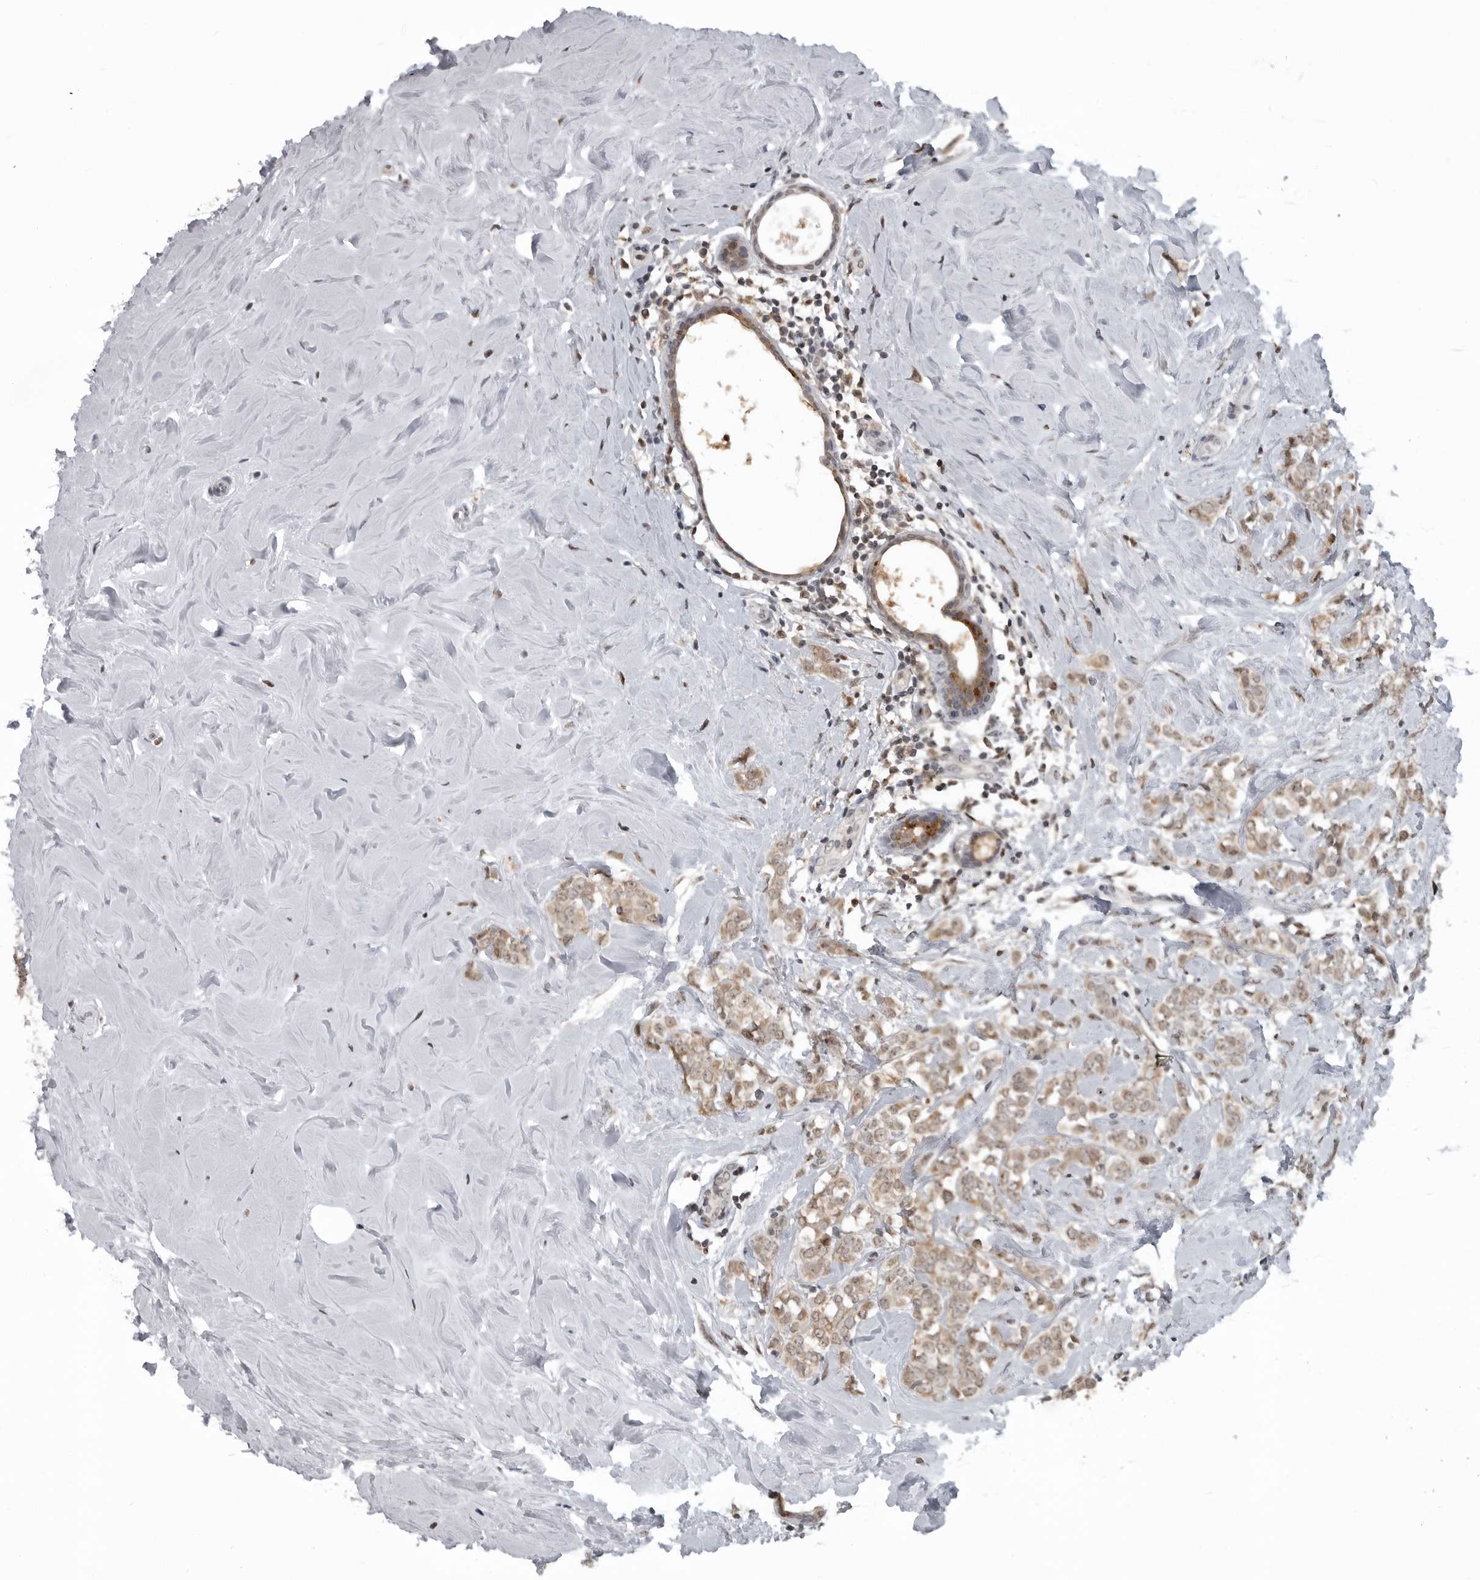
{"staining": {"intensity": "weak", "quantity": ">75%", "location": "cytoplasmic/membranous"}, "tissue": "breast cancer", "cell_type": "Tumor cells", "image_type": "cancer", "snomed": [{"axis": "morphology", "description": "Lobular carcinoma"}, {"axis": "topography", "description": "Breast"}], "caption": "Weak cytoplasmic/membranous positivity is present in about >75% of tumor cells in breast lobular carcinoma. (Stains: DAB (3,3'-diaminobenzidine) in brown, nuclei in blue, Microscopy: brightfield microscopy at high magnification).", "gene": "C8orf58", "patient": {"sex": "female", "age": 47}}